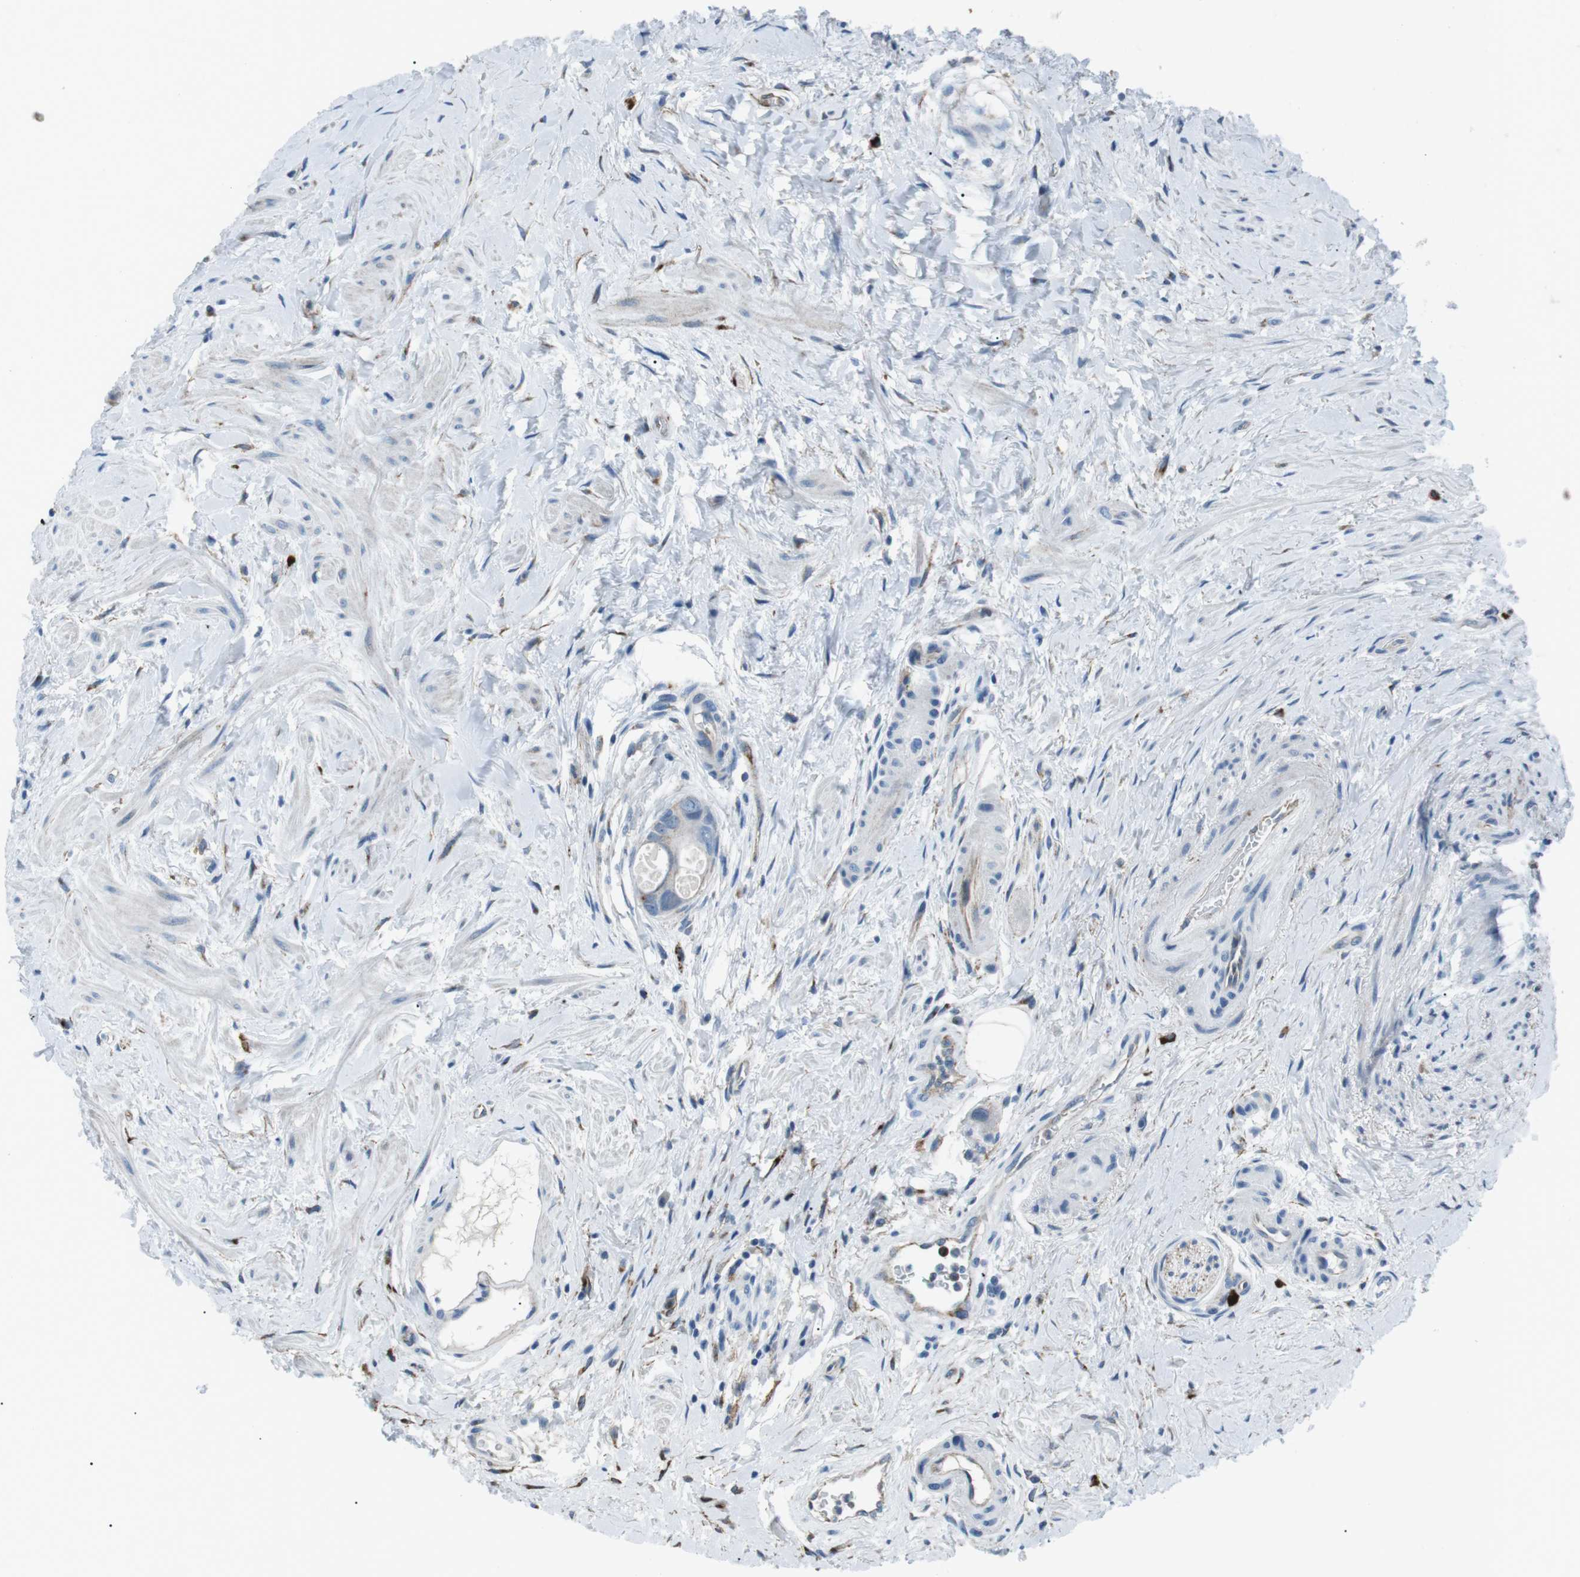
{"staining": {"intensity": "negative", "quantity": "none", "location": "none"}, "tissue": "colorectal cancer", "cell_type": "Tumor cells", "image_type": "cancer", "snomed": [{"axis": "morphology", "description": "Adenocarcinoma, NOS"}, {"axis": "topography", "description": "Rectum"}], "caption": "IHC image of neoplastic tissue: human adenocarcinoma (colorectal) stained with DAB (3,3'-diaminobenzidine) exhibits no significant protein staining in tumor cells. (Stains: DAB (3,3'-diaminobenzidine) immunohistochemistry (IHC) with hematoxylin counter stain, Microscopy: brightfield microscopy at high magnification).", "gene": "CSF2RA", "patient": {"sex": "male", "age": 51}}